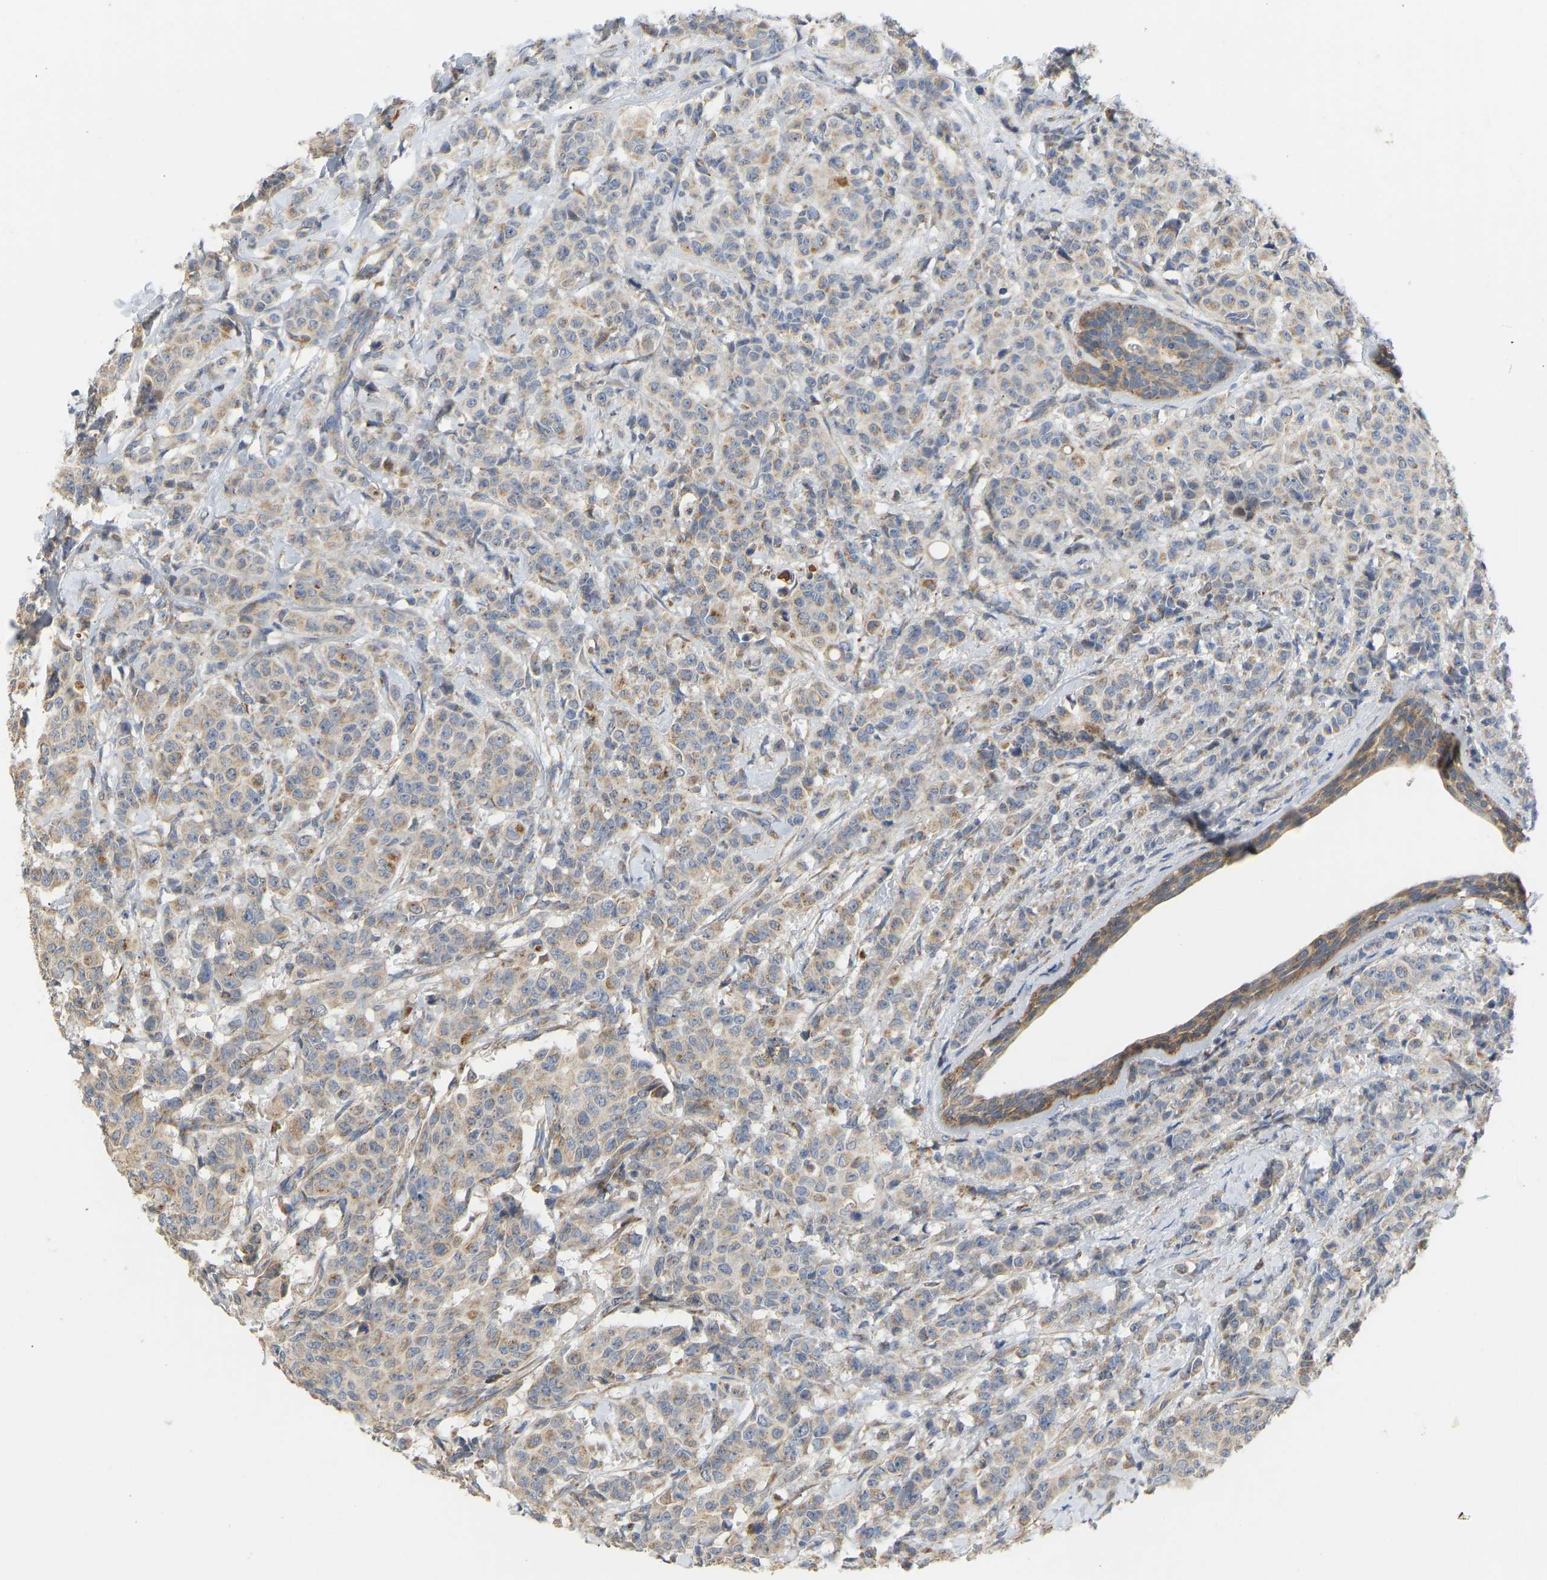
{"staining": {"intensity": "weak", "quantity": ">75%", "location": "cytoplasmic/membranous"}, "tissue": "breast cancer", "cell_type": "Tumor cells", "image_type": "cancer", "snomed": [{"axis": "morphology", "description": "Normal tissue, NOS"}, {"axis": "morphology", "description": "Duct carcinoma"}, {"axis": "topography", "description": "Breast"}], "caption": "This is a histology image of IHC staining of breast cancer (intraductal carcinoma), which shows weak positivity in the cytoplasmic/membranous of tumor cells.", "gene": "HACD2", "patient": {"sex": "female", "age": 40}}